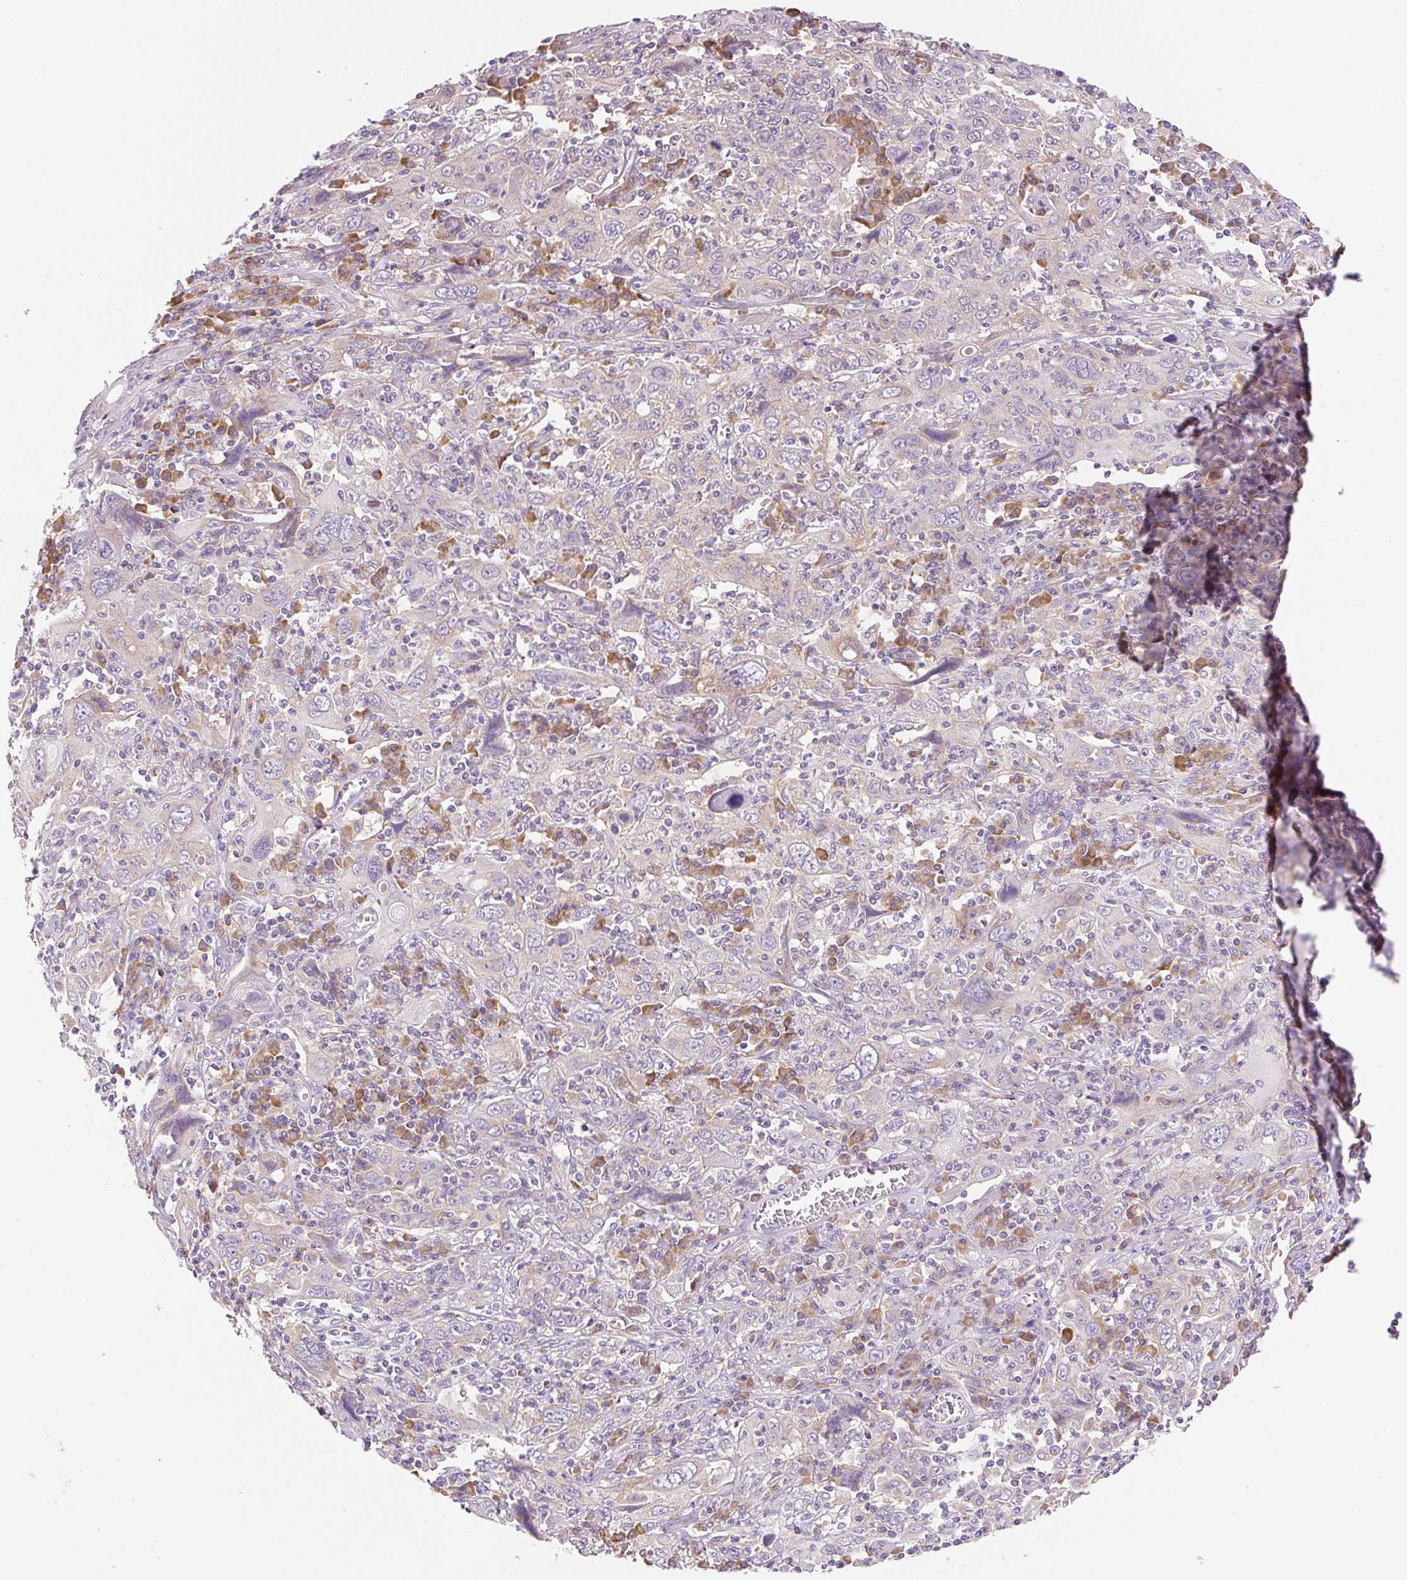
{"staining": {"intensity": "negative", "quantity": "none", "location": "none"}, "tissue": "cervical cancer", "cell_type": "Tumor cells", "image_type": "cancer", "snomed": [{"axis": "morphology", "description": "Squamous cell carcinoma, NOS"}, {"axis": "topography", "description": "Cervix"}], "caption": "High magnification brightfield microscopy of cervical squamous cell carcinoma stained with DAB (3,3'-diaminobenzidine) (brown) and counterstained with hematoxylin (blue): tumor cells show no significant positivity. (Brightfield microscopy of DAB (3,3'-diaminobenzidine) immunohistochemistry (IHC) at high magnification).", "gene": "RPL18A", "patient": {"sex": "female", "age": 46}}